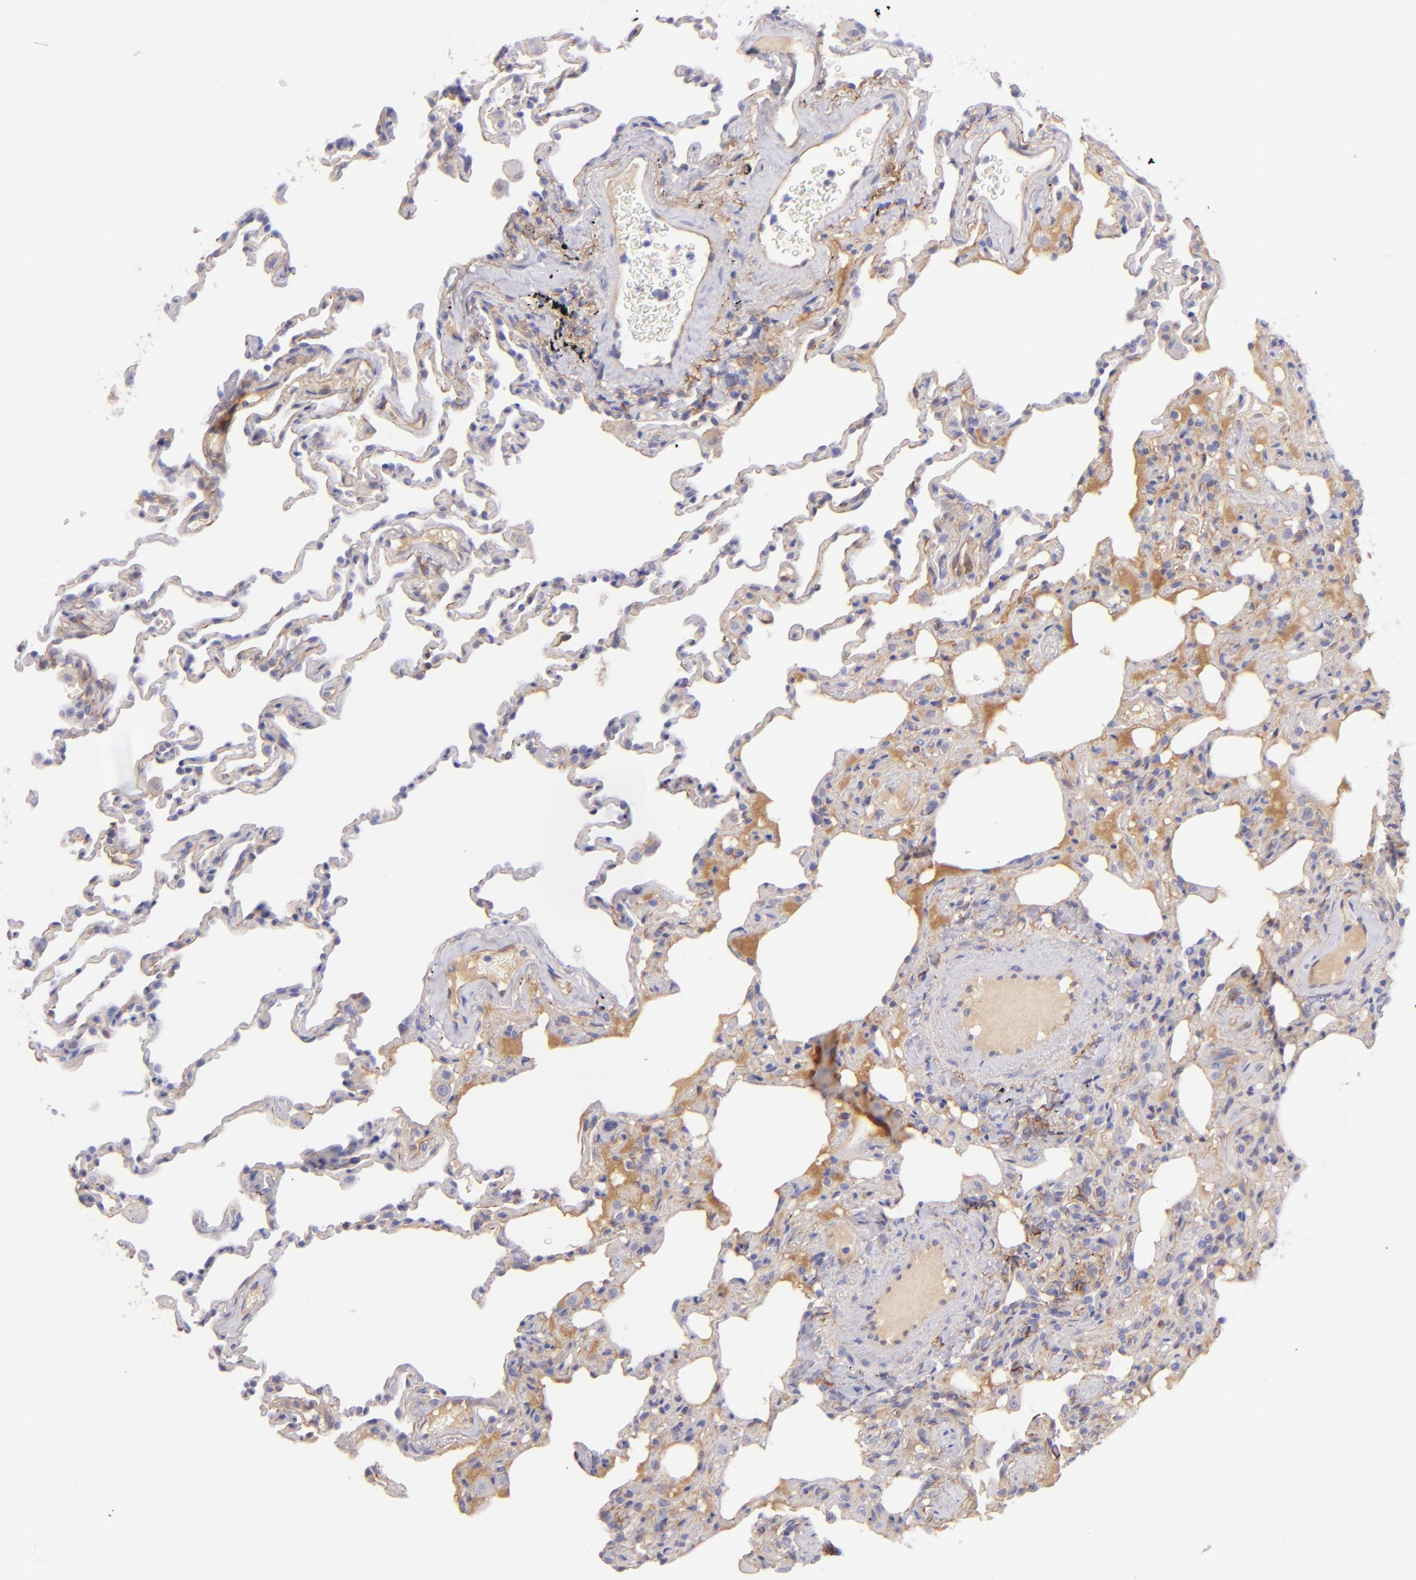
{"staining": {"intensity": "negative", "quantity": "none", "location": "none"}, "tissue": "lung", "cell_type": "Alveolar cells", "image_type": "normal", "snomed": [{"axis": "morphology", "description": "Normal tissue, NOS"}, {"axis": "topography", "description": "Lung"}], "caption": "High magnification brightfield microscopy of unremarkable lung stained with DAB (brown) and counterstained with hematoxylin (blue): alveolar cells show no significant expression. (Immunohistochemistry (ihc), brightfield microscopy, high magnification).", "gene": "CD81", "patient": {"sex": "male", "age": 59}}